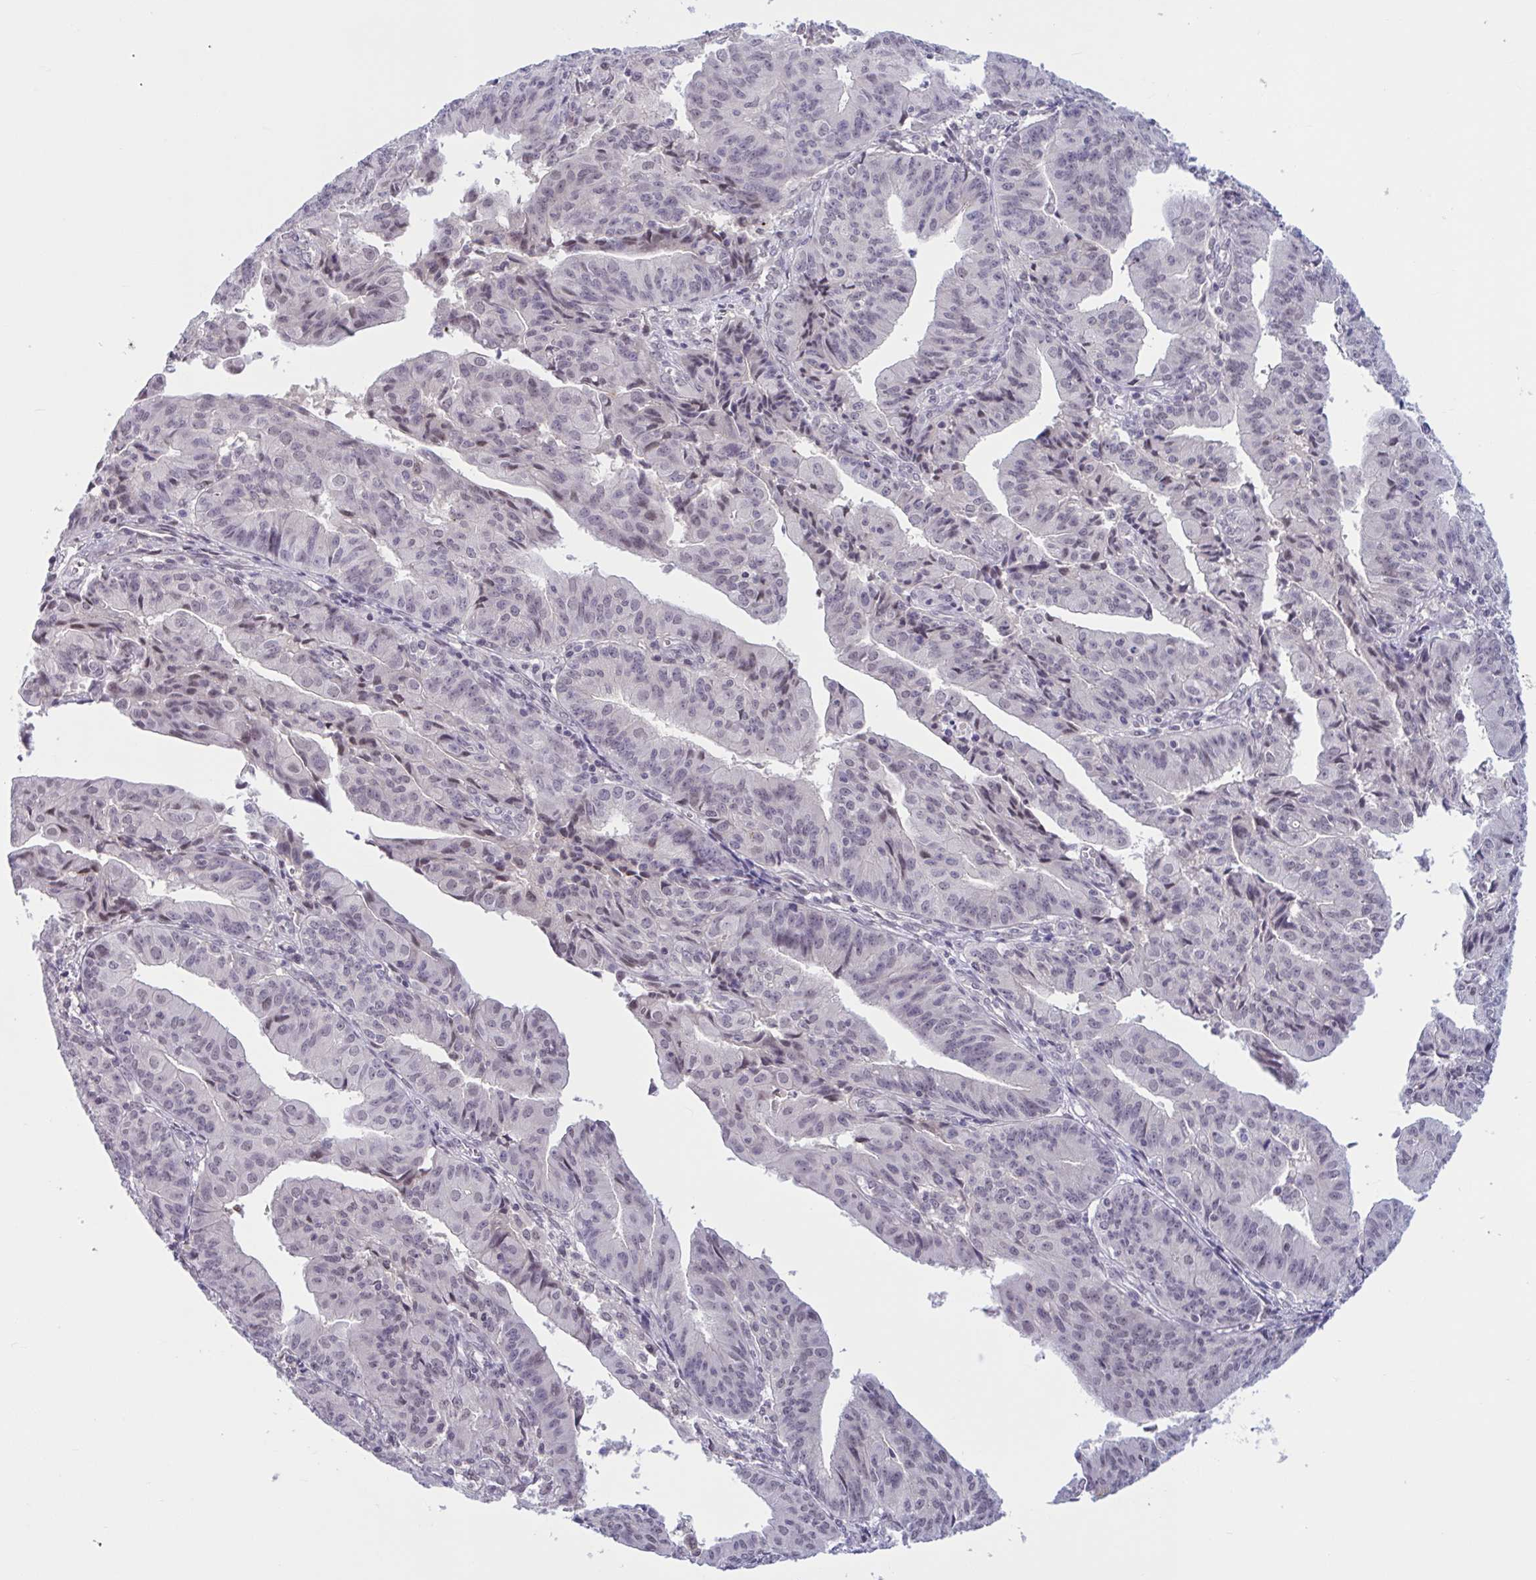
{"staining": {"intensity": "negative", "quantity": "none", "location": "none"}, "tissue": "endometrial cancer", "cell_type": "Tumor cells", "image_type": "cancer", "snomed": [{"axis": "morphology", "description": "Adenocarcinoma, NOS"}, {"axis": "topography", "description": "Endometrium"}], "caption": "High power microscopy histopathology image of an immunohistochemistry photomicrograph of endometrial adenocarcinoma, revealing no significant positivity in tumor cells. (Stains: DAB (3,3'-diaminobenzidine) immunohistochemistry with hematoxylin counter stain, Microscopy: brightfield microscopy at high magnification).", "gene": "TTC7B", "patient": {"sex": "female", "age": 56}}